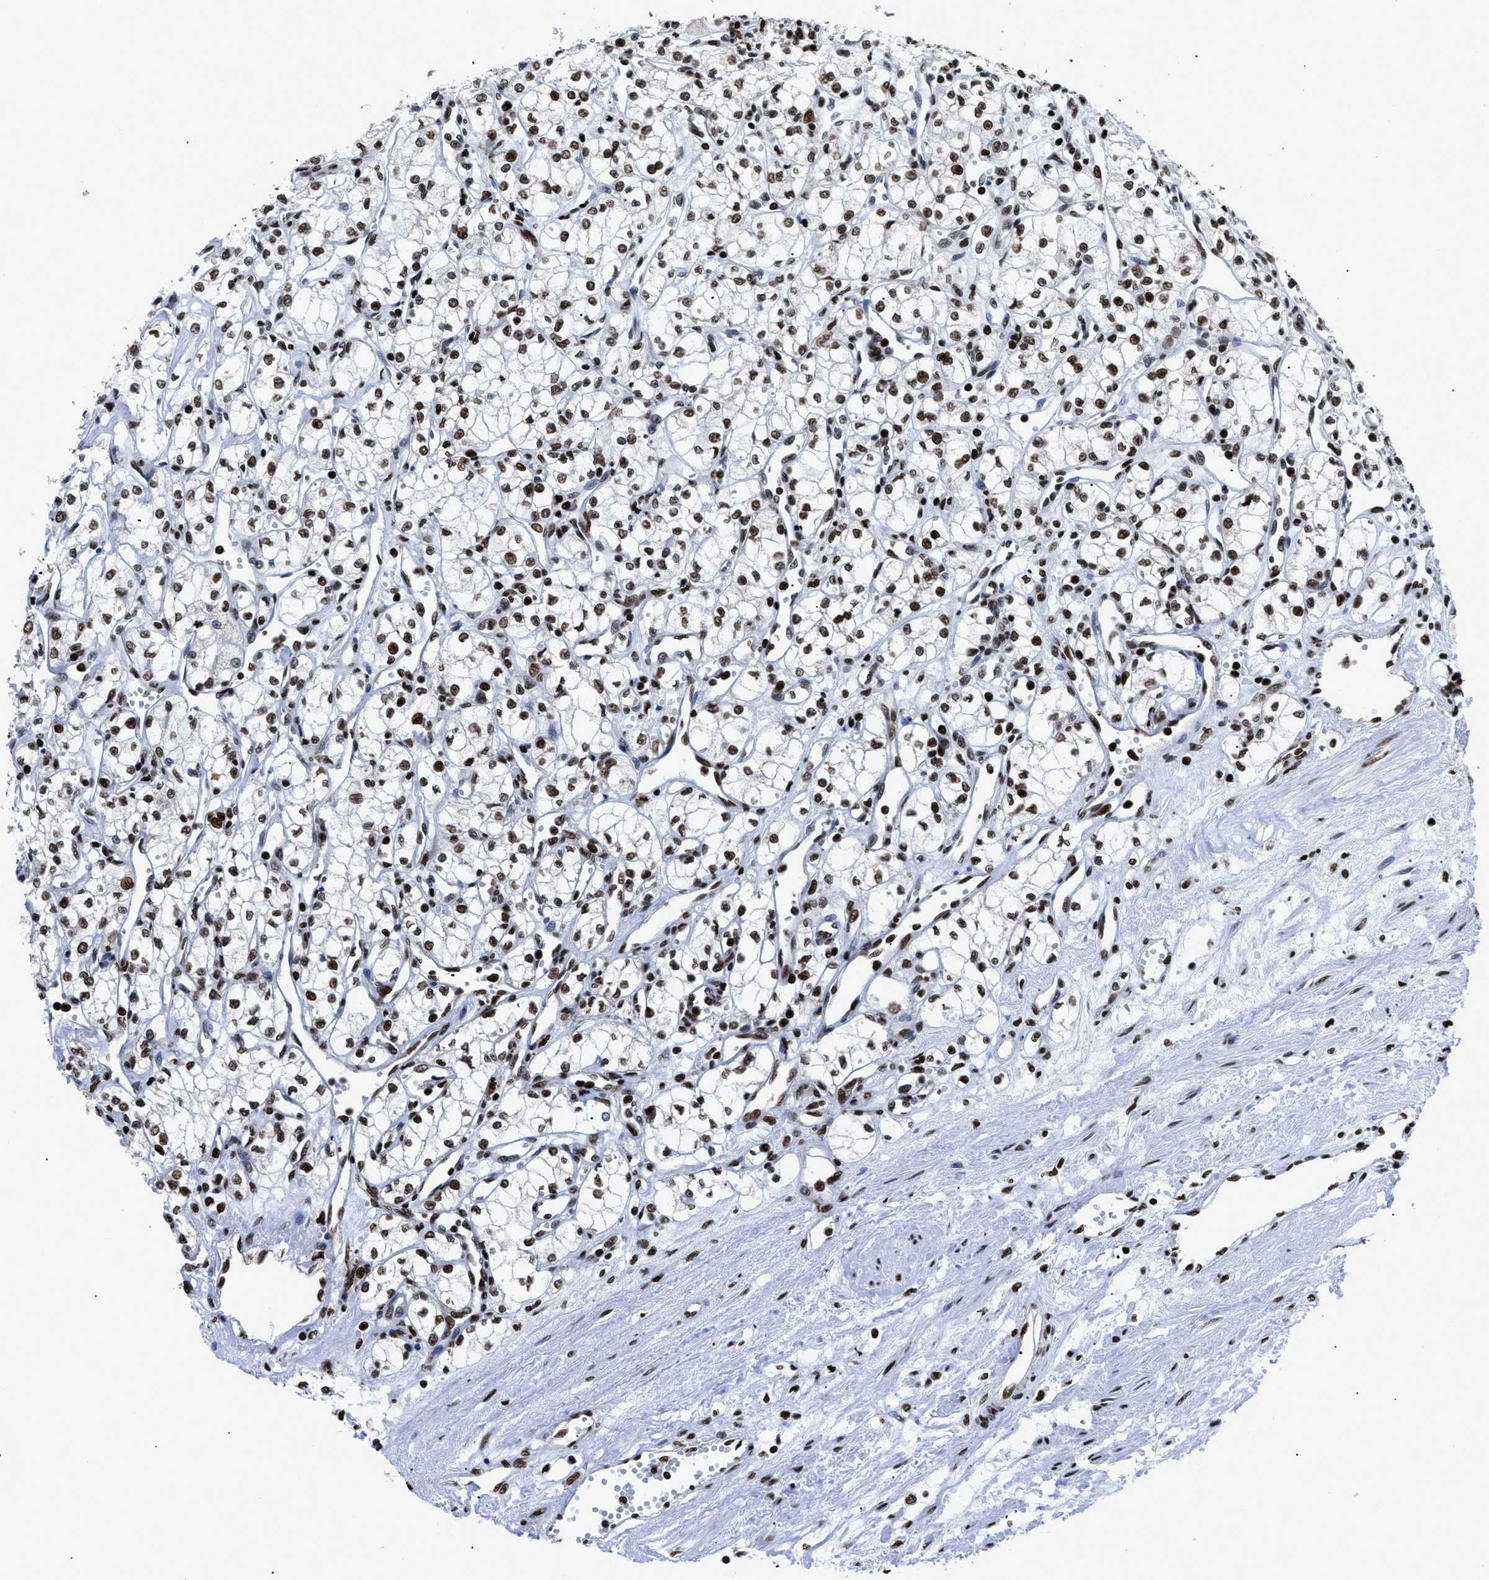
{"staining": {"intensity": "moderate", "quantity": ">75%", "location": "nuclear"}, "tissue": "renal cancer", "cell_type": "Tumor cells", "image_type": "cancer", "snomed": [{"axis": "morphology", "description": "Adenocarcinoma, NOS"}, {"axis": "topography", "description": "Kidney"}], "caption": "Immunohistochemical staining of renal cancer (adenocarcinoma) displays medium levels of moderate nuclear protein expression in approximately >75% of tumor cells.", "gene": "CALHM3", "patient": {"sex": "male", "age": 59}}